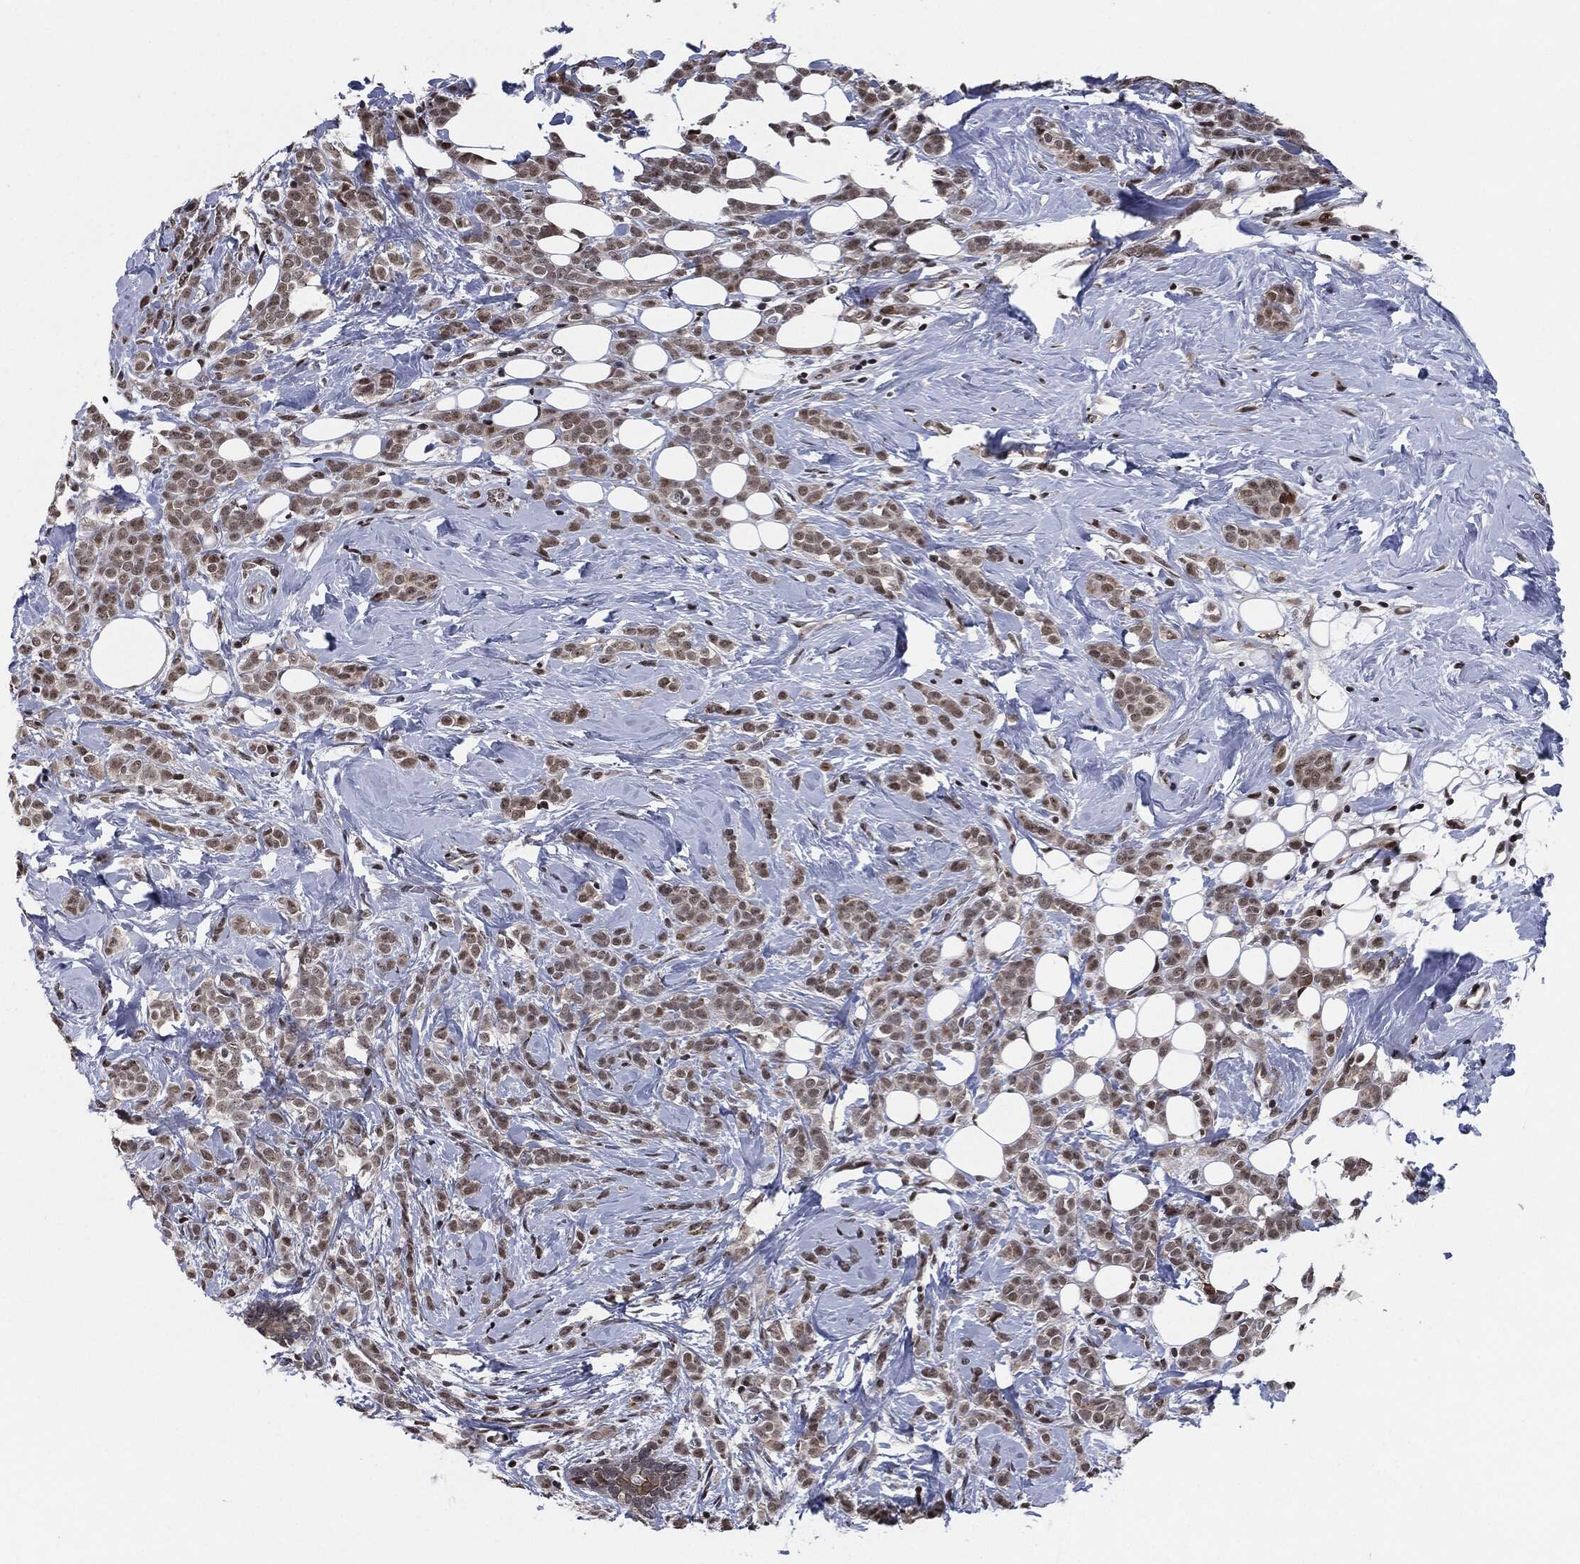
{"staining": {"intensity": "moderate", "quantity": "<25%", "location": "cytoplasmic/membranous,nuclear"}, "tissue": "breast cancer", "cell_type": "Tumor cells", "image_type": "cancer", "snomed": [{"axis": "morphology", "description": "Lobular carcinoma"}, {"axis": "topography", "description": "Breast"}], "caption": "Brown immunohistochemical staining in breast cancer (lobular carcinoma) exhibits moderate cytoplasmic/membranous and nuclear staining in approximately <25% of tumor cells.", "gene": "AKT2", "patient": {"sex": "female", "age": 49}}